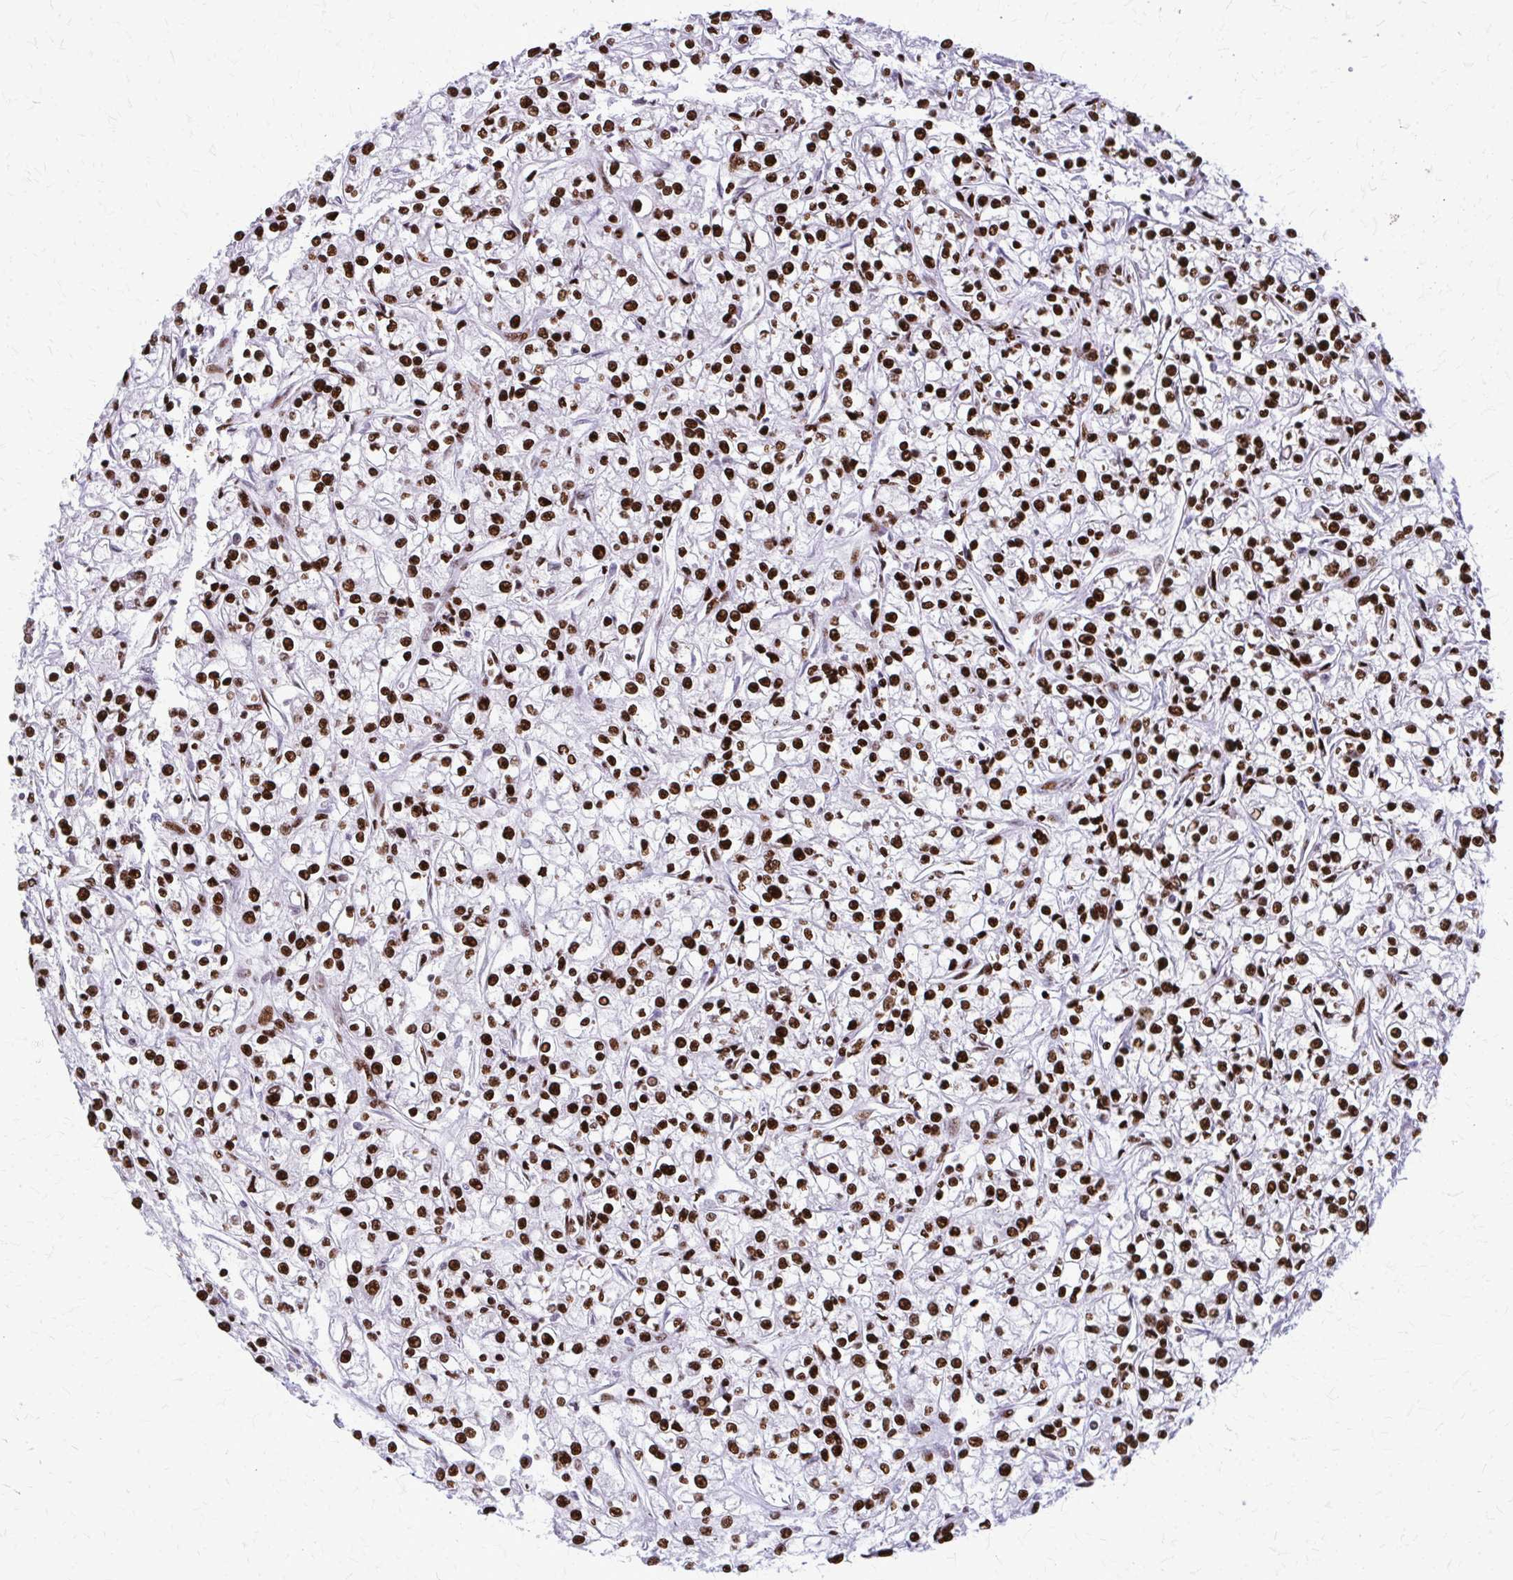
{"staining": {"intensity": "strong", "quantity": ">75%", "location": "nuclear"}, "tissue": "renal cancer", "cell_type": "Tumor cells", "image_type": "cancer", "snomed": [{"axis": "morphology", "description": "Adenocarcinoma, NOS"}, {"axis": "topography", "description": "Kidney"}], "caption": "This histopathology image exhibits IHC staining of renal adenocarcinoma, with high strong nuclear staining in approximately >75% of tumor cells.", "gene": "SFPQ", "patient": {"sex": "female", "age": 59}}